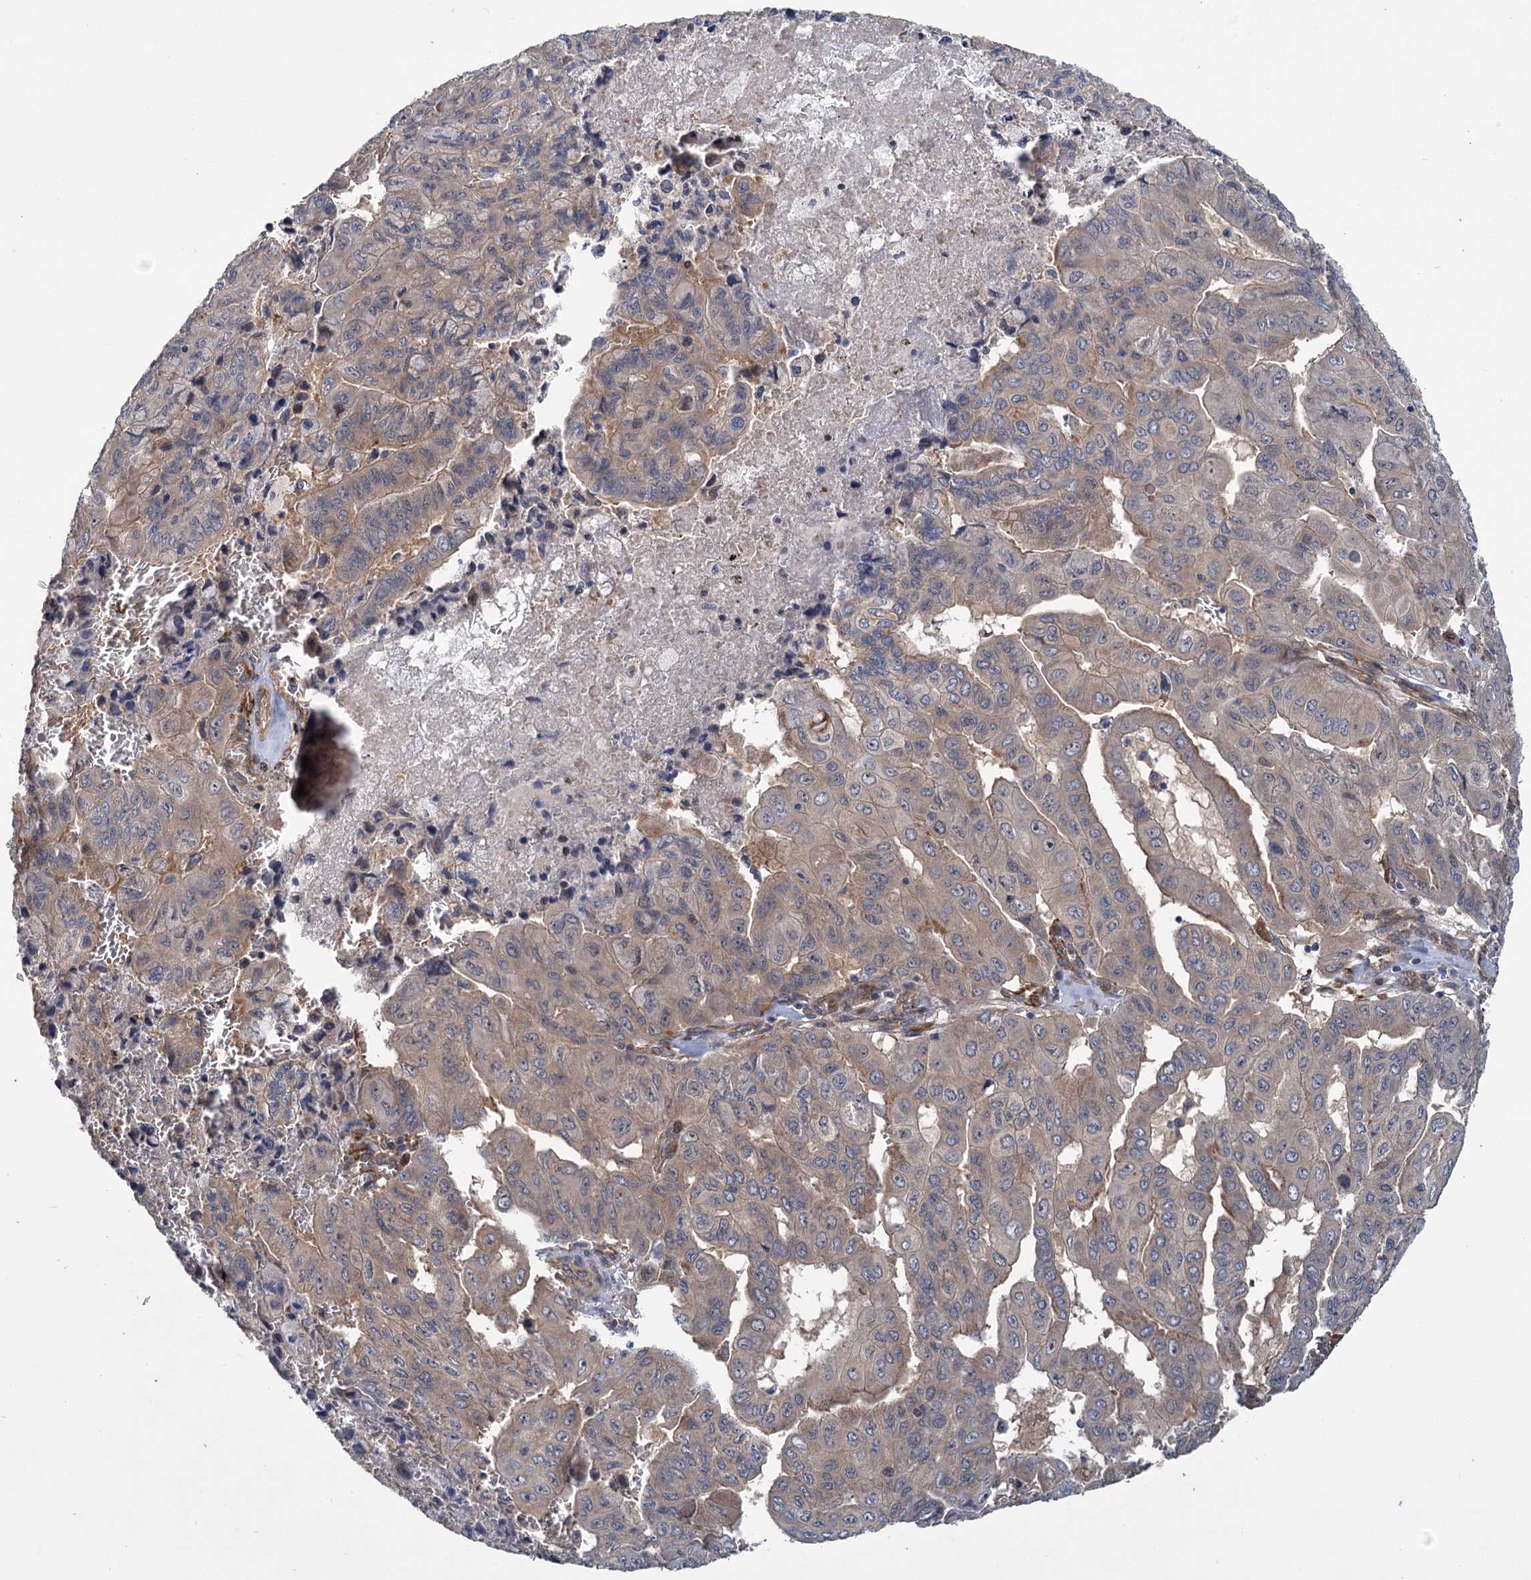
{"staining": {"intensity": "weak", "quantity": "25%-75%", "location": "cytoplasmic/membranous"}, "tissue": "pancreatic cancer", "cell_type": "Tumor cells", "image_type": "cancer", "snomed": [{"axis": "morphology", "description": "Adenocarcinoma, NOS"}, {"axis": "topography", "description": "Pancreas"}], "caption": "Protein expression analysis of human pancreatic cancer (adenocarcinoma) reveals weak cytoplasmic/membranous staining in about 25%-75% of tumor cells.", "gene": "PKN2", "patient": {"sex": "male", "age": 51}}